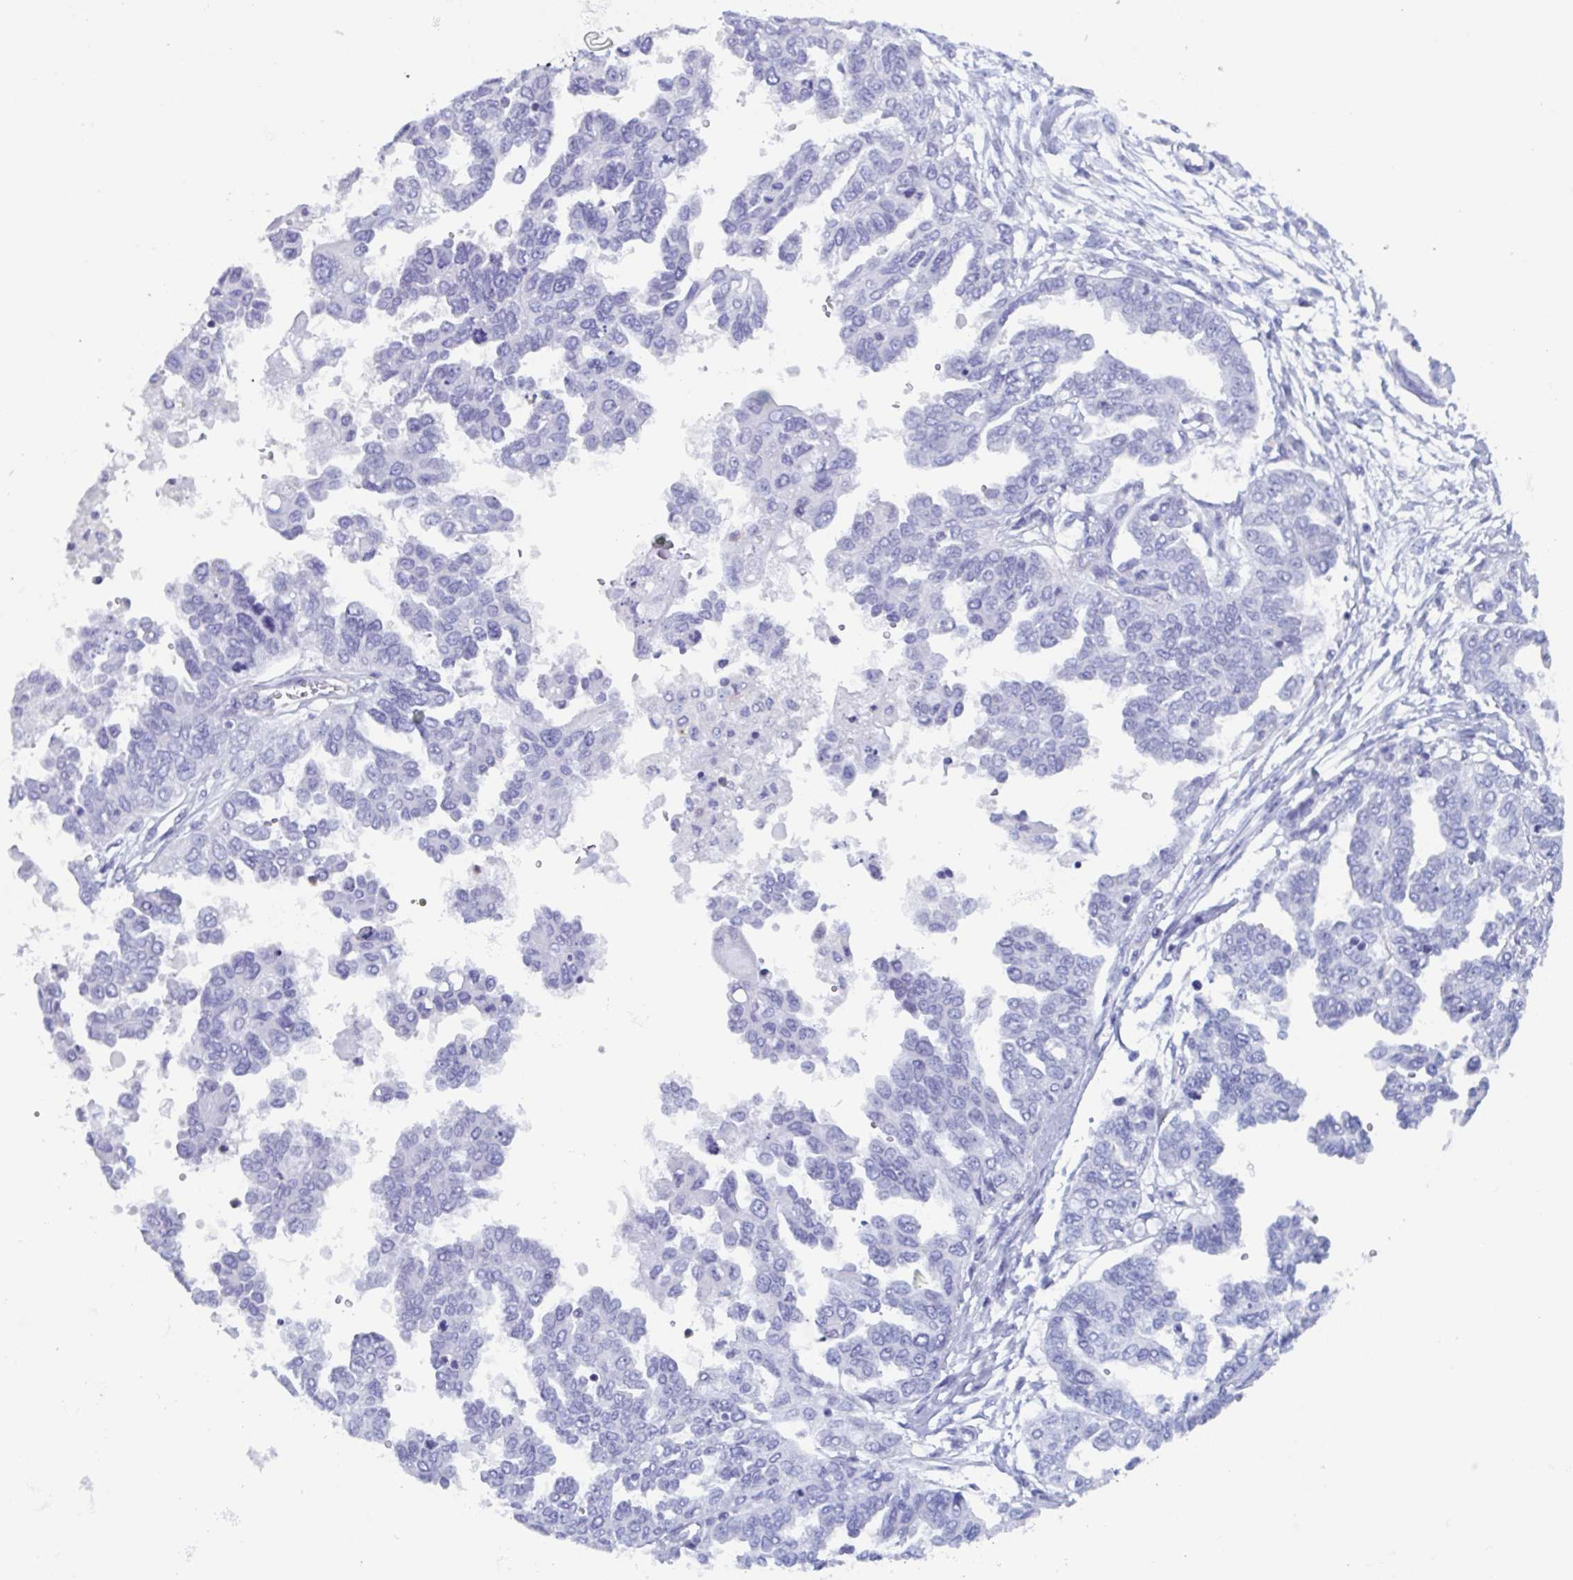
{"staining": {"intensity": "negative", "quantity": "none", "location": "none"}, "tissue": "ovarian cancer", "cell_type": "Tumor cells", "image_type": "cancer", "snomed": [{"axis": "morphology", "description": "Cystadenocarcinoma, serous, NOS"}, {"axis": "topography", "description": "Ovary"}], "caption": "There is no significant expression in tumor cells of serous cystadenocarcinoma (ovarian).", "gene": "BPI", "patient": {"sex": "female", "age": 53}}